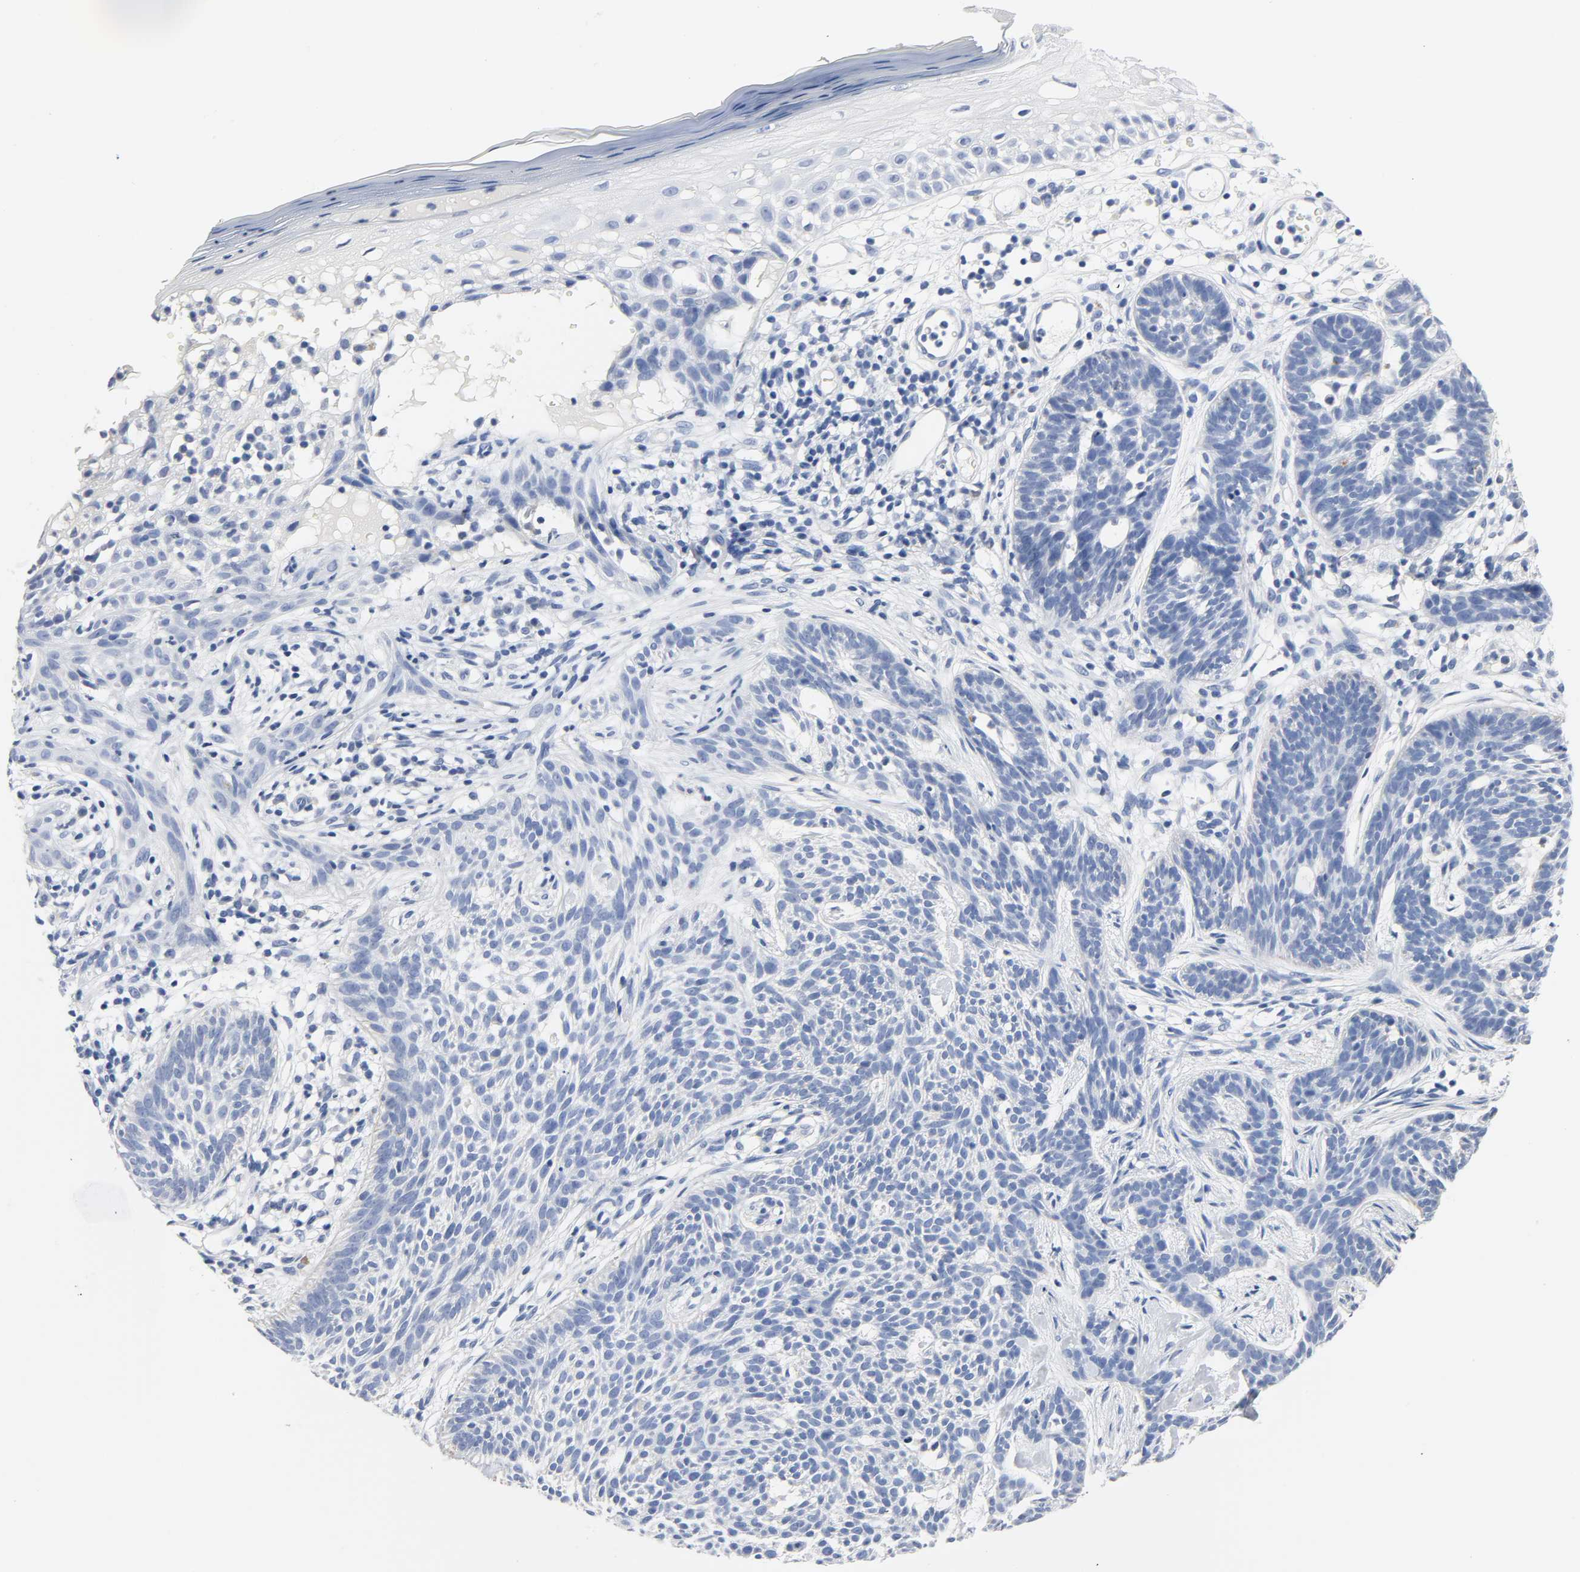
{"staining": {"intensity": "negative", "quantity": "none", "location": "none"}, "tissue": "skin cancer", "cell_type": "Tumor cells", "image_type": "cancer", "snomed": [{"axis": "morphology", "description": "Normal tissue, NOS"}, {"axis": "morphology", "description": "Basal cell carcinoma"}, {"axis": "topography", "description": "Skin"}], "caption": "IHC histopathology image of neoplastic tissue: skin cancer (basal cell carcinoma) stained with DAB (3,3'-diaminobenzidine) exhibits no significant protein staining in tumor cells.", "gene": "ACP3", "patient": {"sex": "female", "age": 69}}